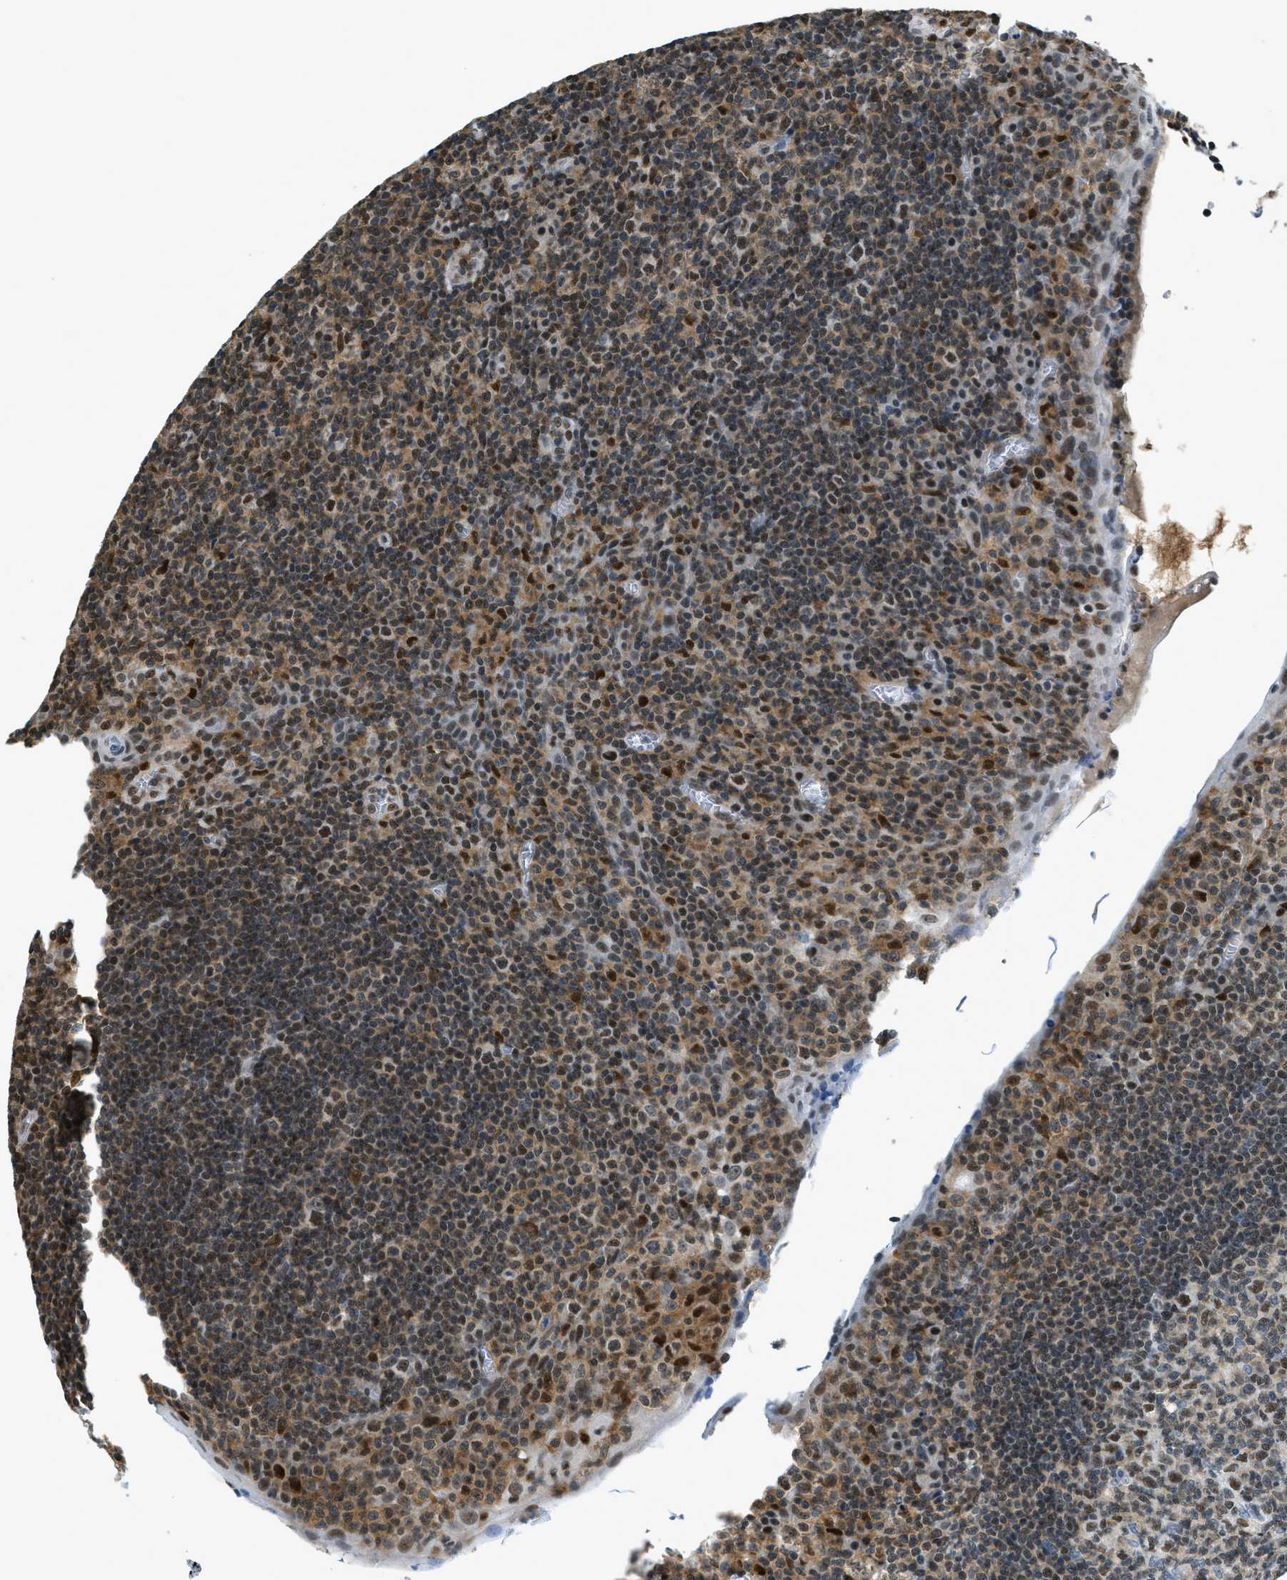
{"staining": {"intensity": "moderate", "quantity": "<25%", "location": "nuclear"}, "tissue": "tonsil", "cell_type": "Germinal center cells", "image_type": "normal", "snomed": [{"axis": "morphology", "description": "Normal tissue, NOS"}, {"axis": "topography", "description": "Tonsil"}], "caption": "Protein analysis of benign tonsil shows moderate nuclear staining in approximately <25% of germinal center cells.", "gene": "OGFR", "patient": {"sex": "male", "age": 37}}